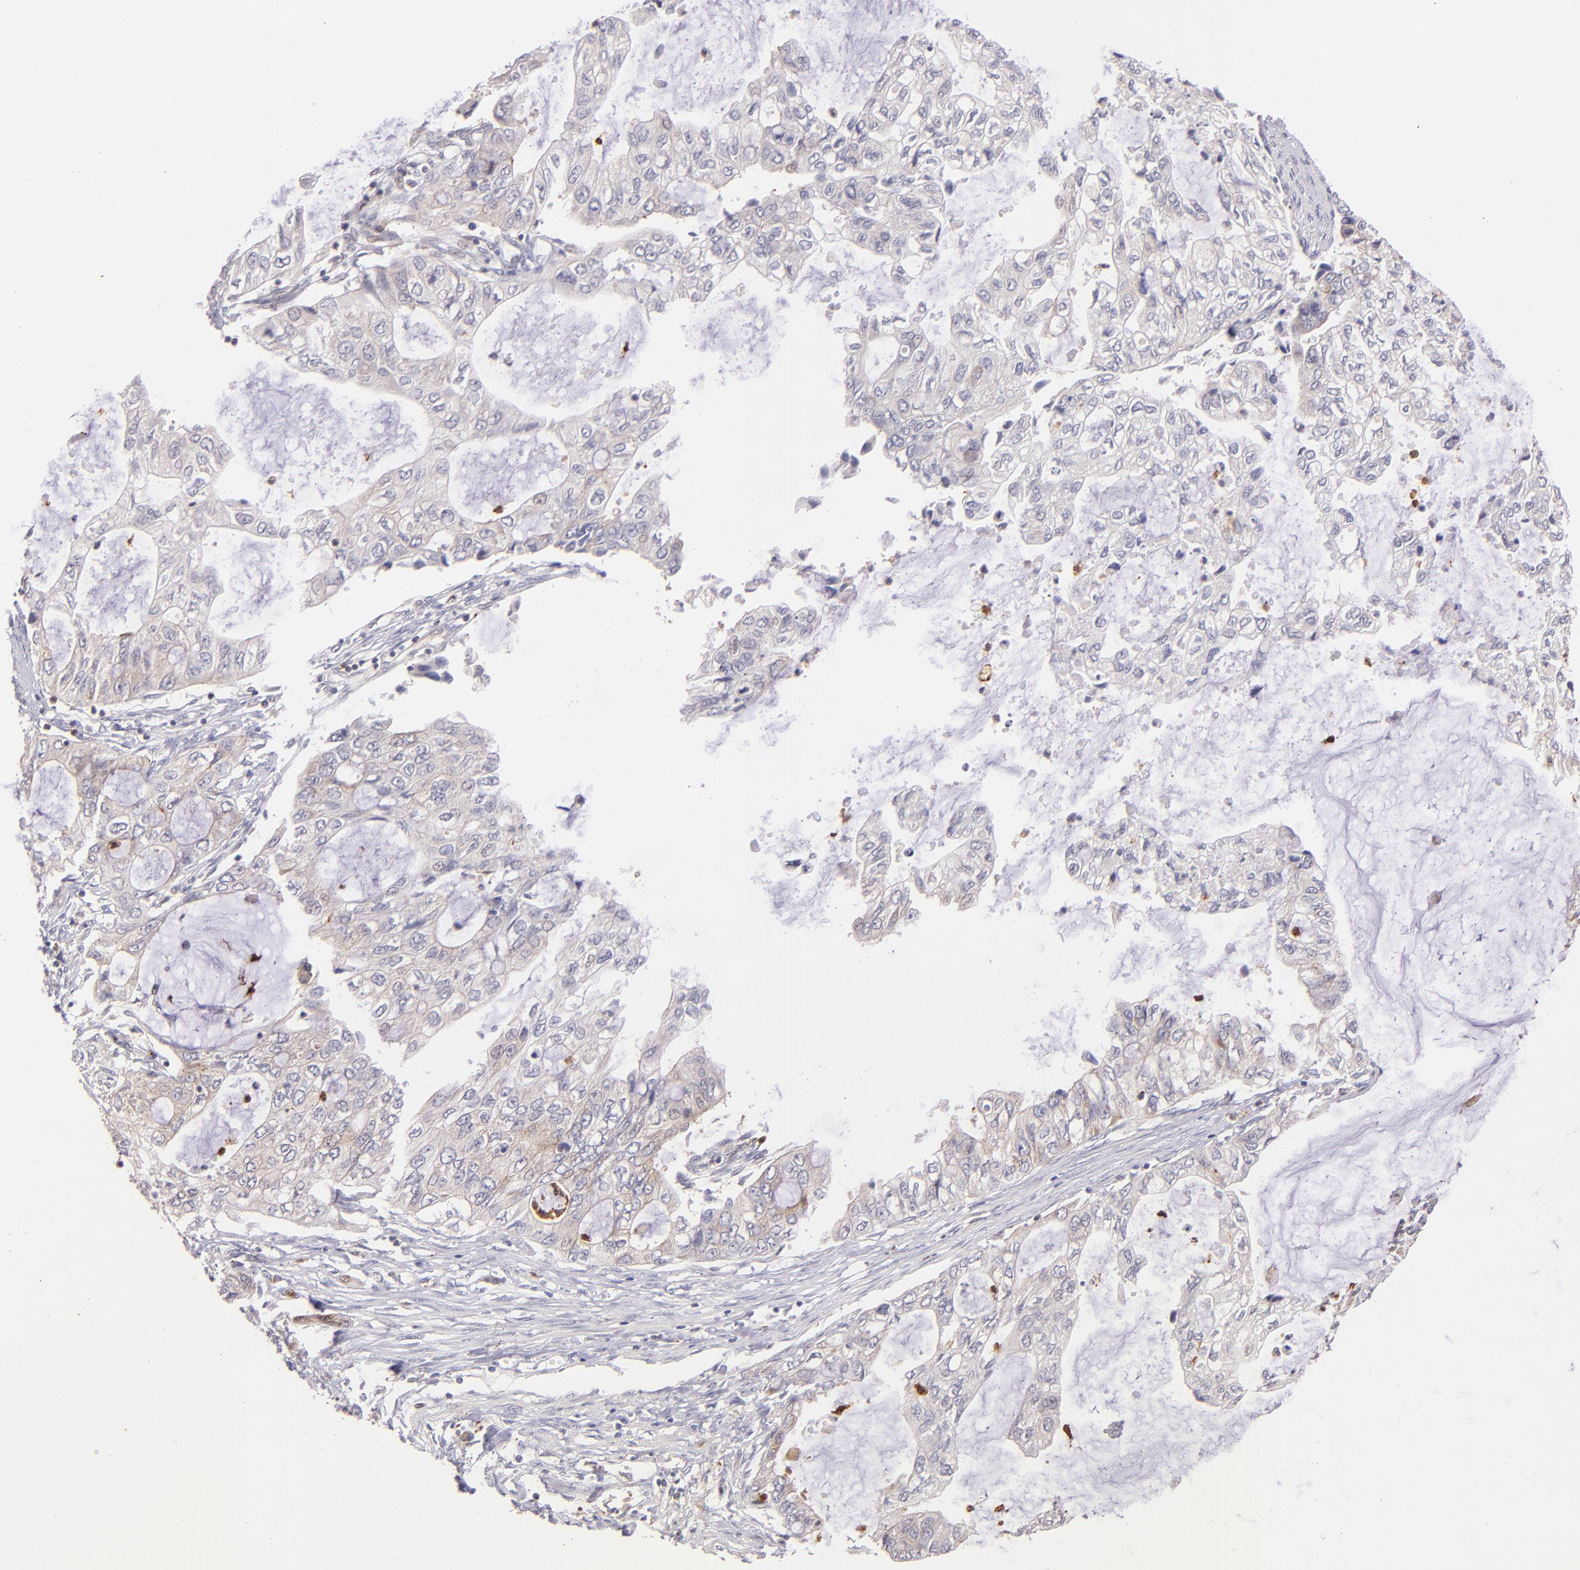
{"staining": {"intensity": "weak", "quantity": ">75%", "location": "cytoplasmic/membranous"}, "tissue": "stomach cancer", "cell_type": "Tumor cells", "image_type": "cancer", "snomed": [{"axis": "morphology", "description": "Adenocarcinoma, NOS"}, {"axis": "topography", "description": "Stomach, upper"}], "caption": "Tumor cells exhibit low levels of weak cytoplasmic/membranous expression in about >75% of cells in stomach adenocarcinoma.", "gene": "BTK", "patient": {"sex": "female", "age": 52}}